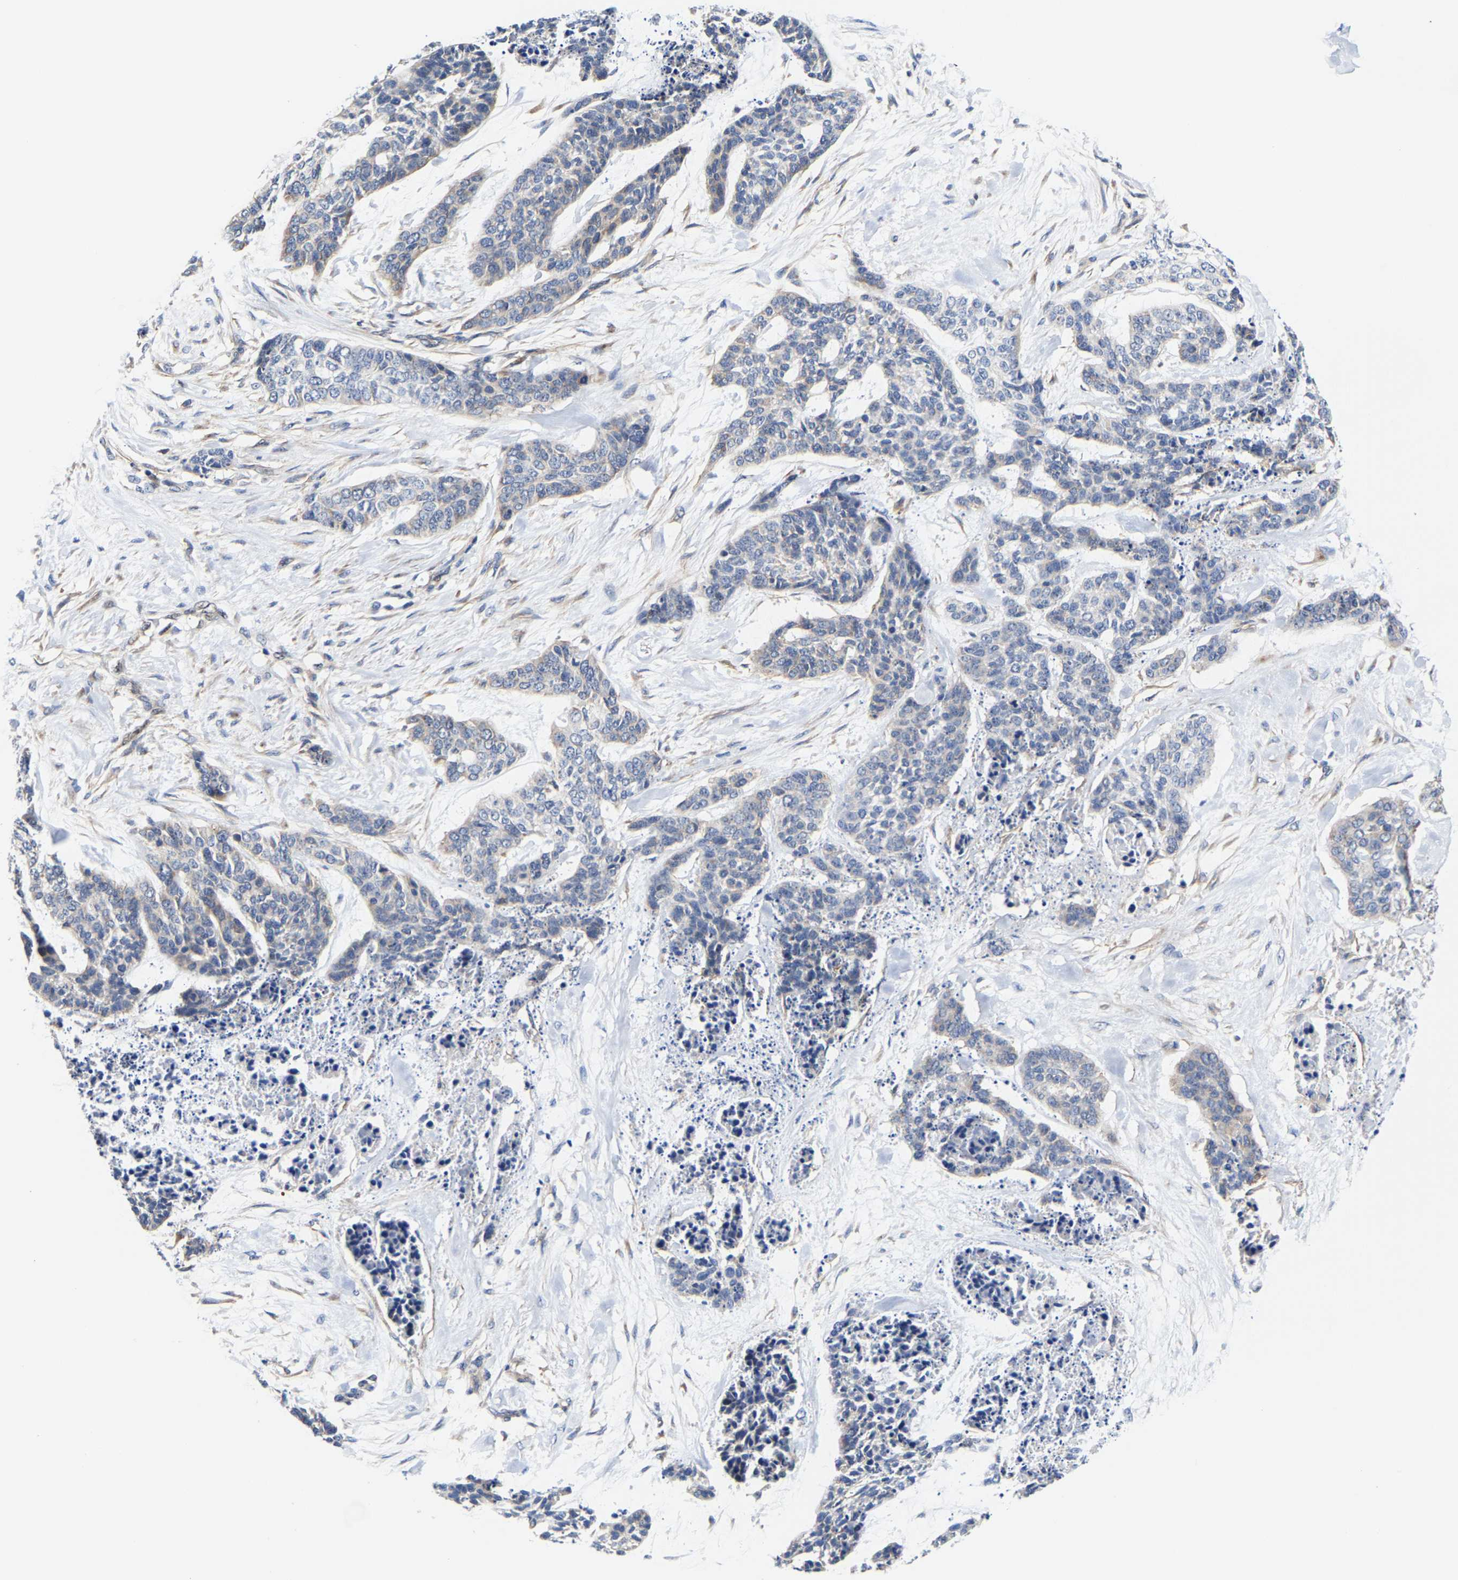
{"staining": {"intensity": "negative", "quantity": "none", "location": "none"}, "tissue": "skin cancer", "cell_type": "Tumor cells", "image_type": "cancer", "snomed": [{"axis": "morphology", "description": "Basal cell carcinoma"}, {"axis": "topography", "description": "Skin"}], "caption": "Immunohistochemistry photomicrograph of neoplastic tissue: skin cancer stained with DAB (3,3'-diaminobenzidine) shows no significant protein staining in tumor cells. (DAB immunohistochemistry (IHC) visualized using brightfield microscopy, high magnification).", "gene": "PFKFB3", "patient": {"sex": "female", "age": 64}}